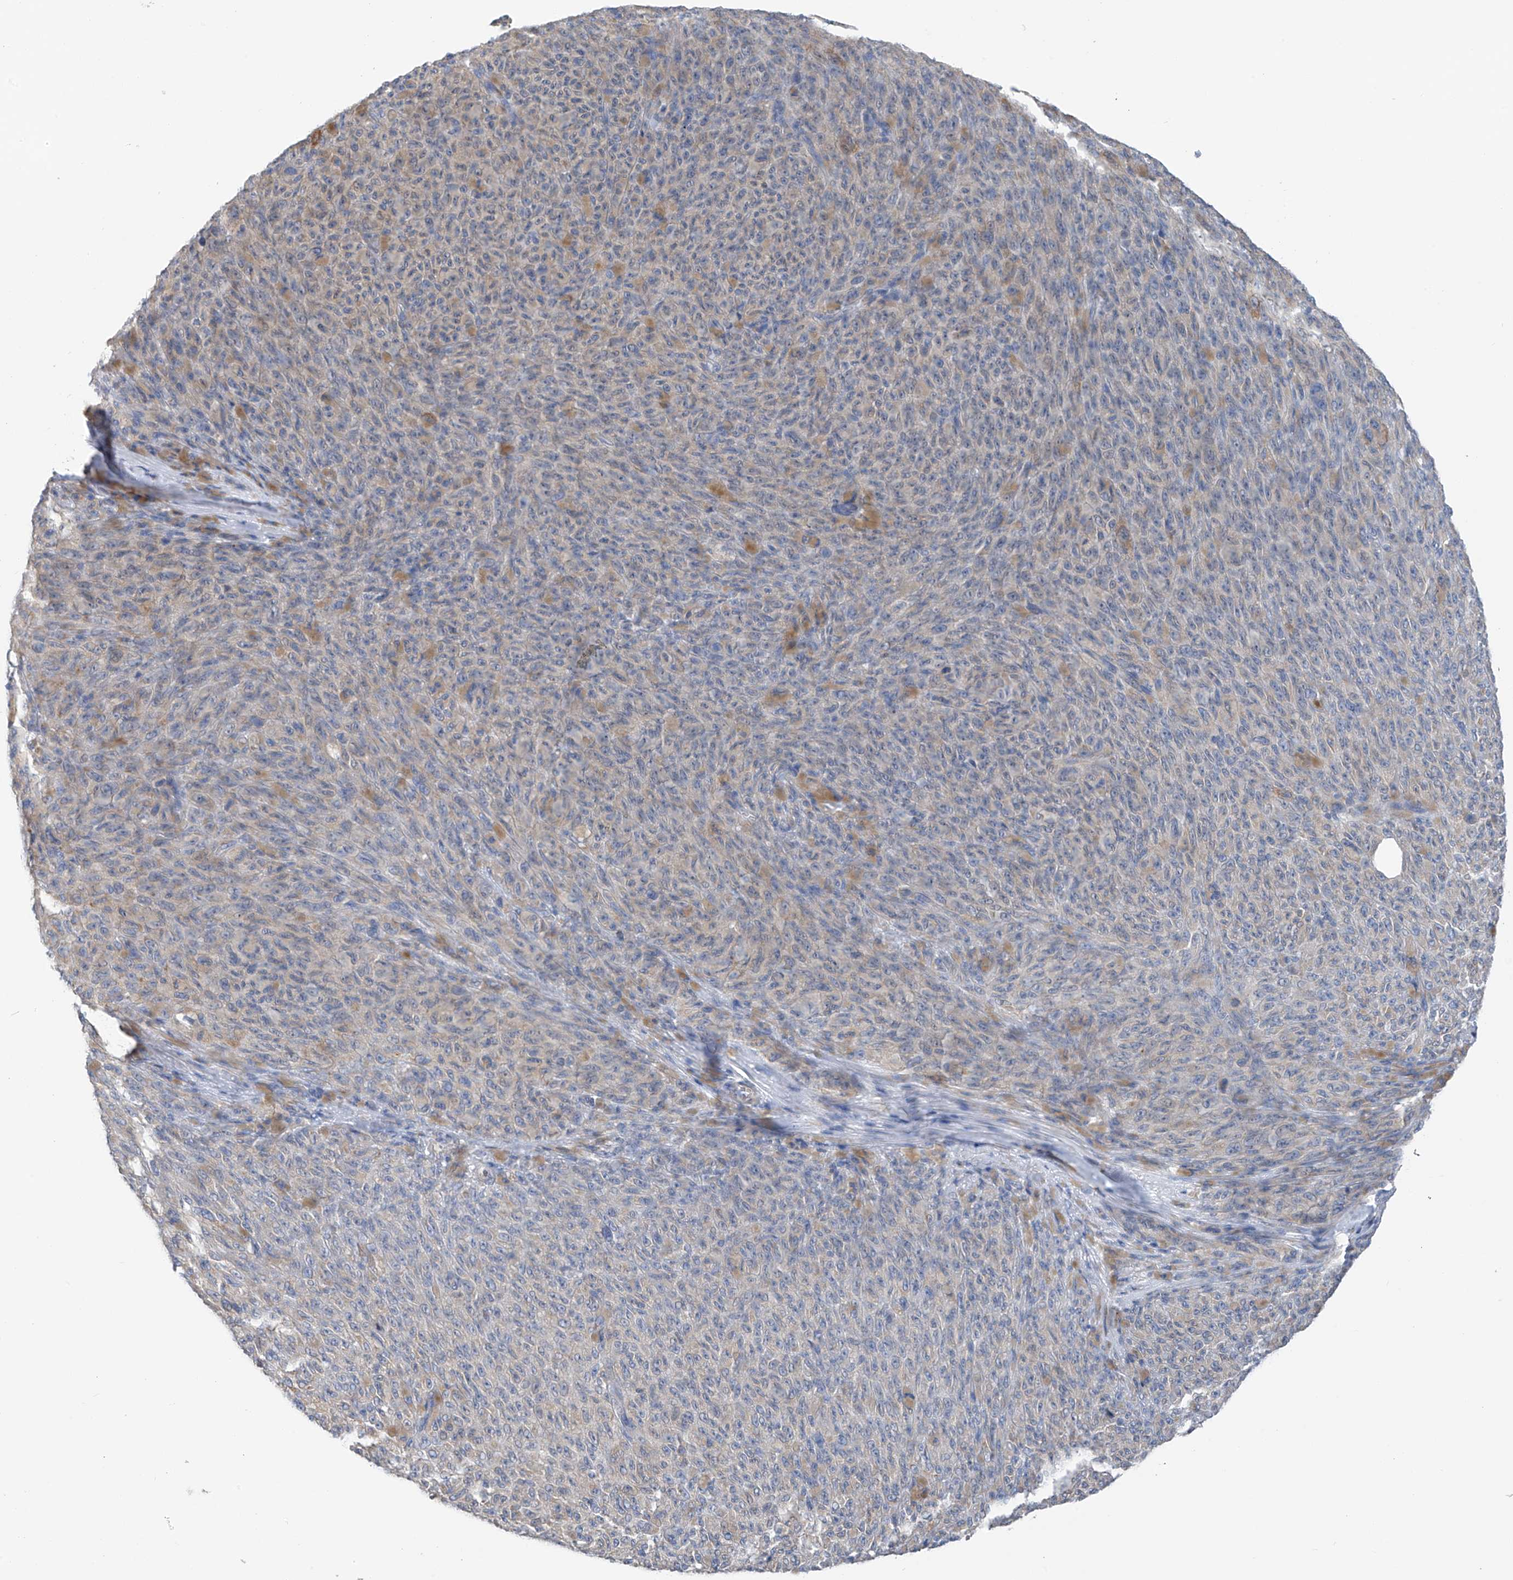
{"staining": {"intensity": "negative", "quantity": "none", "location": "none"}, "tissue": "melanoma", "cell_type": "Tumor cells", "image_type": "cancer", "snomed": [{"axis": "morphology", "description": "Malignant melanoma, NOS"}, {"axis": "topography", "description": "Skin"}], "caption": "This micrograph is of malignant melanoma stained with immunohistochemistry to label a protein in brown with the nuclei are counter-stained blue. There is no positivity in tumor cells.", "gene": "RCN2", "patient": {"sex": "female", "age": 82}}